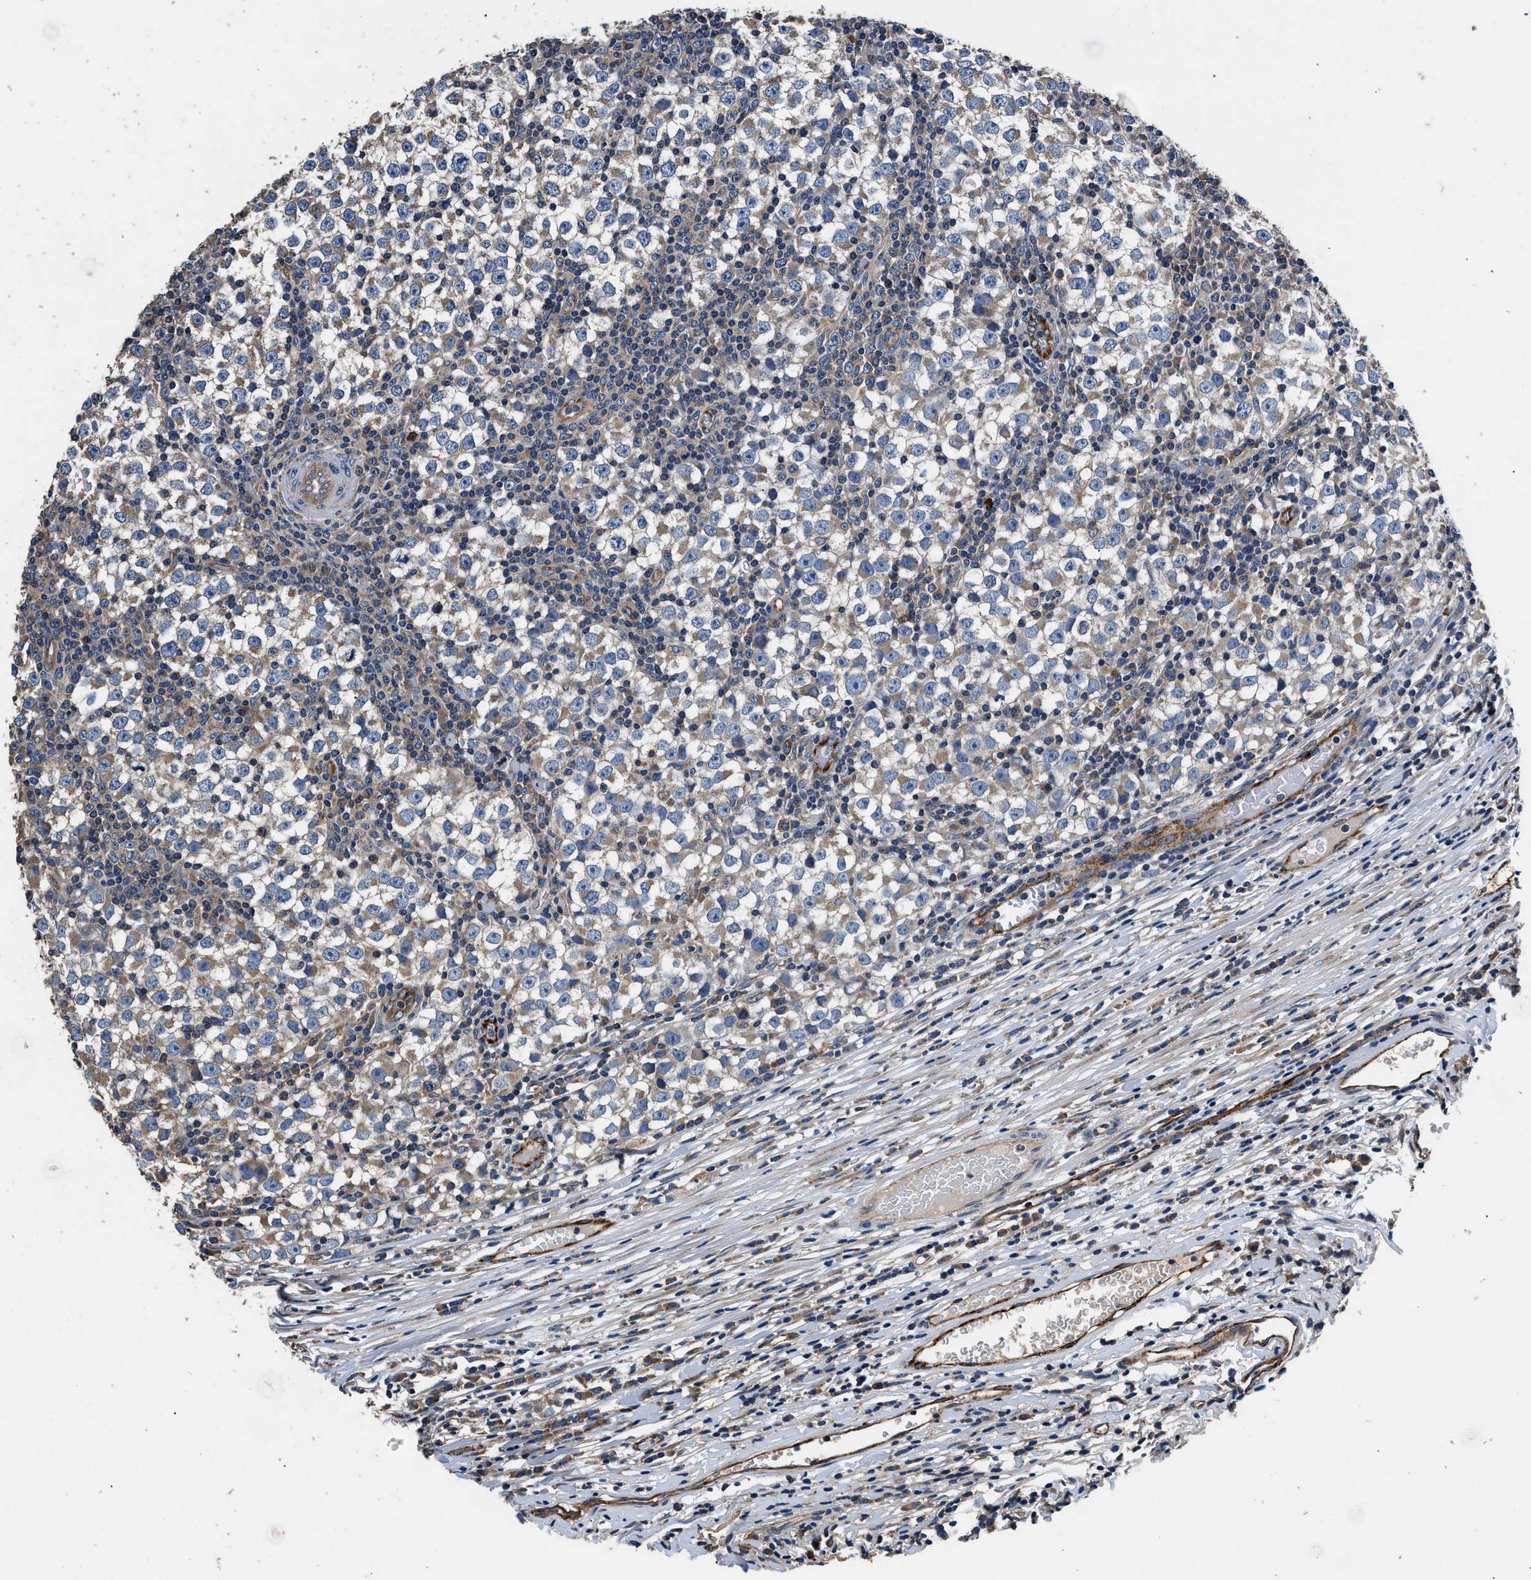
{"staining": {"intensity": "weak", "quantity": "25%-75%", "location": "cytoplasmic/membranous"}, "tissue": "testis cancer", "cell_type": "Tumor cells", "image_type": "cancer", "snomed": [{"axis": "morphology", "description": "Seminoma, NOS"}, {"axis": "topography", "description": "Testis"}], "caption": "The photomicrograph exhibits staining of testis cancer, revealing weak cytoplasmic/membranous protein positivity (brown color) within tumor cells. The staining was performed using DAB (3,3'-diaminobenzidine), with brown indicating positive protein expression. Nuclei are stained blue with hematoxylin.", "gene": "DHRS7B", "patient": {"sex": "male", "age": 65}}